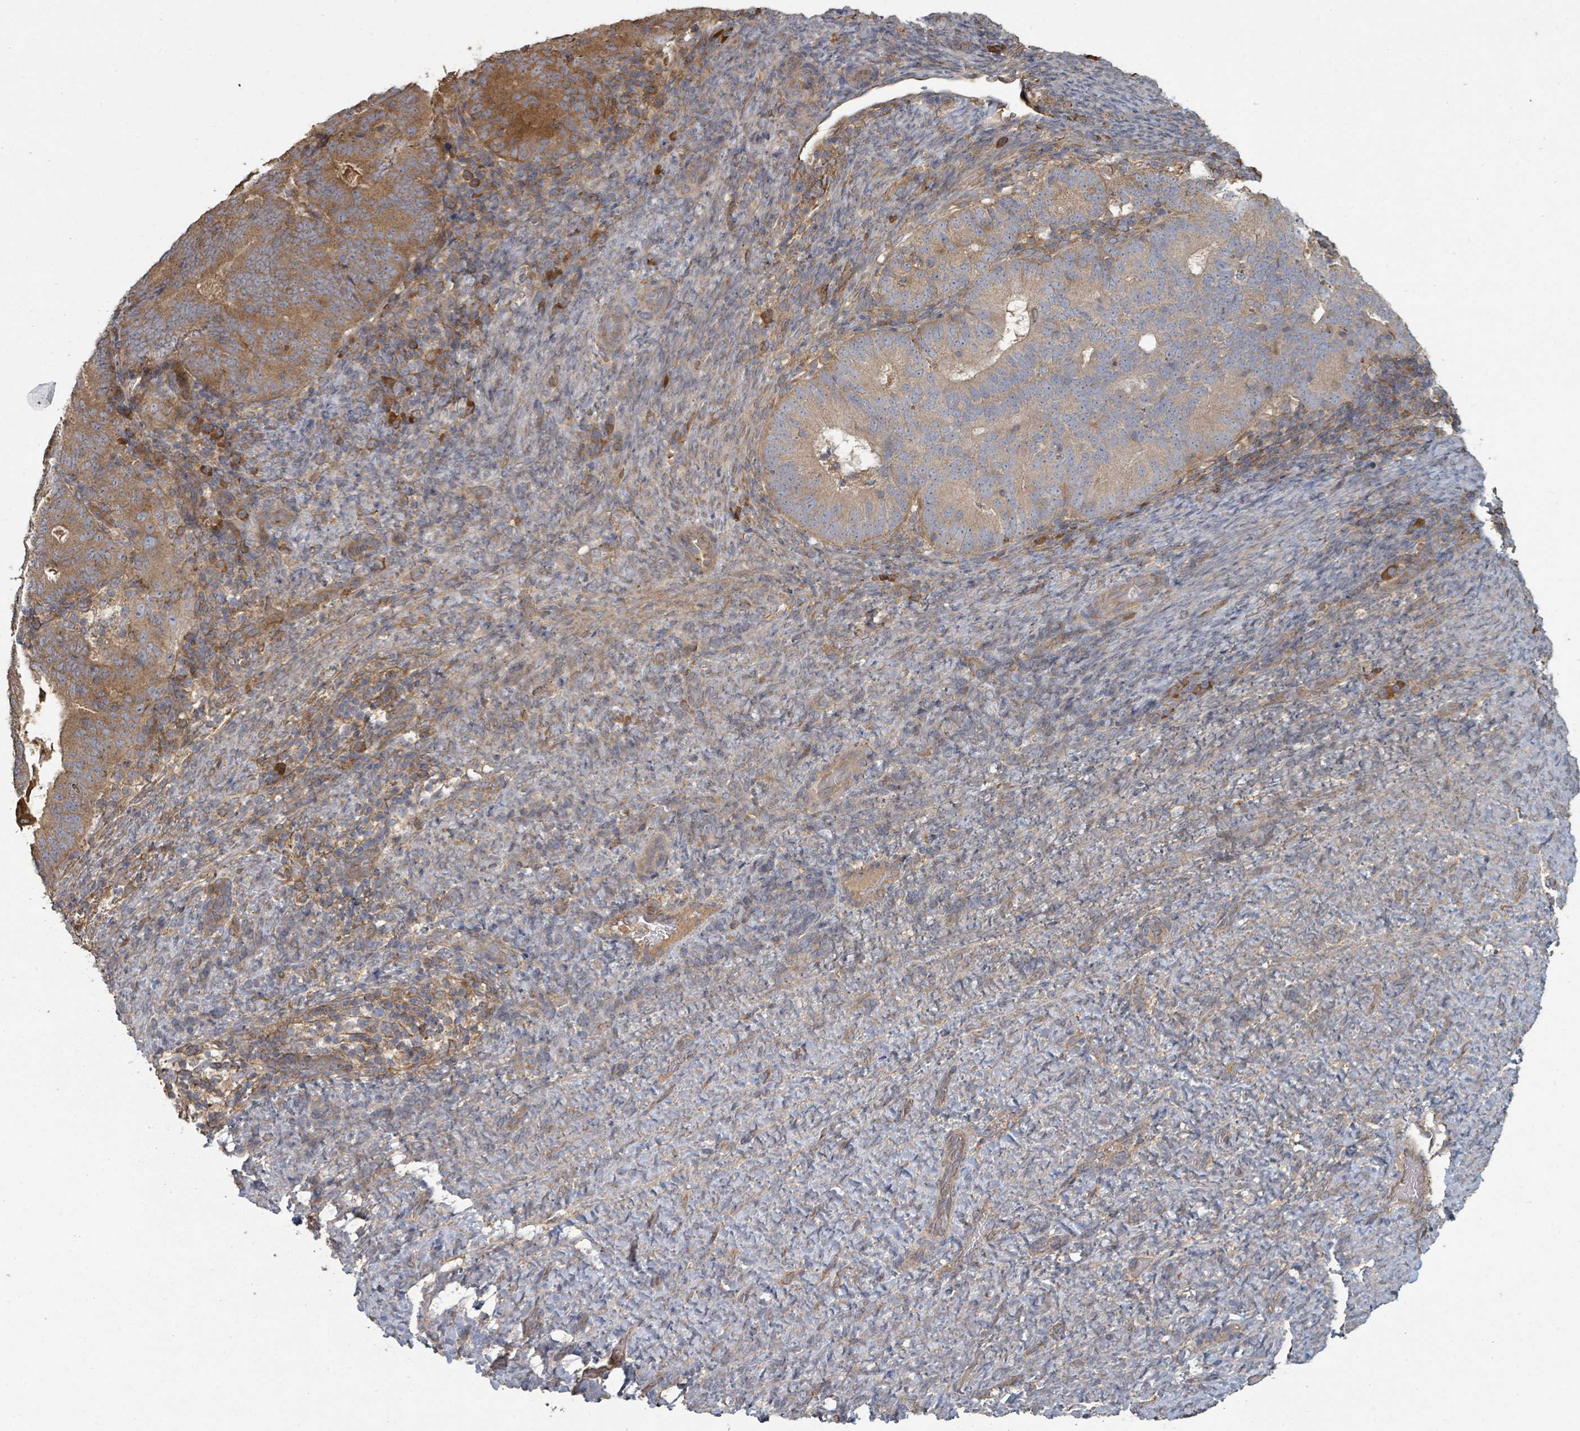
{"staining": {"intensity": "strong", "quantity": ">75%", "location": "cytoplasmic/membranous"}, "tissue": "endometrial cancer", "cell_type": "Tumor cells", "image_type": "cancer", "snomed": [{"axis": "morphology", "description": "Adenocarcinoma, NOS"}, {"axis": "topography", "description": "Endometrium"}], "caption": "High-magnification brightfield microscopy of adenocarcinoma (endometrial) stained with DAB (brown) and counterstained with hematoxylin (blue). tumor cells exhibit strong cytoplasmic/membranous staining is seen in about>75% of cells.", "gene": "WDFY1", "patient": {"sex": "female", "age": 70}}